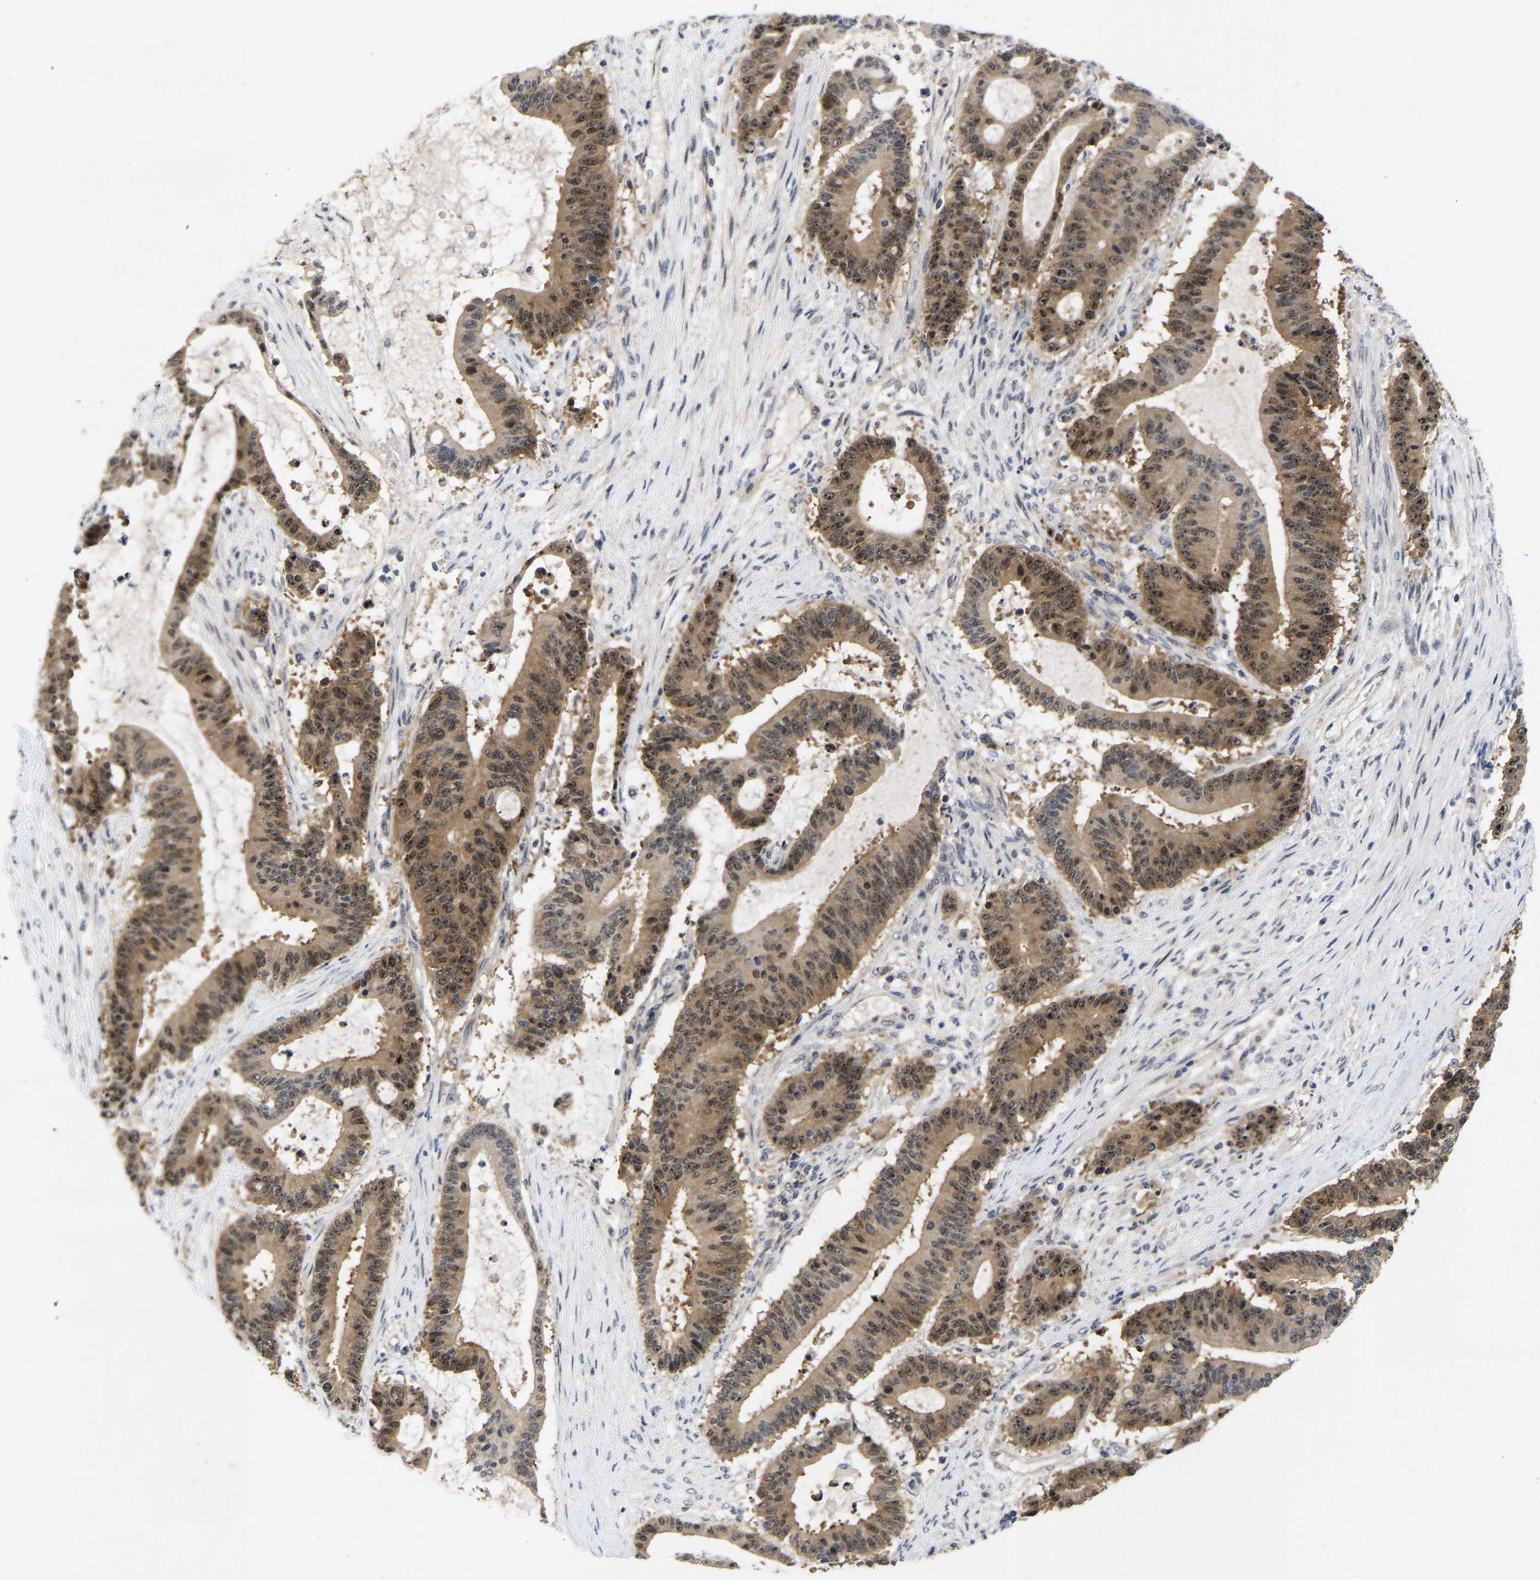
{"staining": {"intensity": "moderate", "quantity": ">75%", "location": "cytoplasmic/membranous,nuclear"}, "tissue": "liver cancer", "cell_type": "Tumor cells", "image_type": "cancer", "snomed": [{"axis": "morphology", "description": "Cholangiocarcinoma"}, {"axis": "topography", "description": "Liver"}], "caption": "Liver cancer (cholangiocarcinoma) stained for a protein demonstrates moderate cytoplasmic/membranous and nuclear positivity in tumor cells.", "gene": "NLE1", "patient": {"sex": "female", "age": 73}}